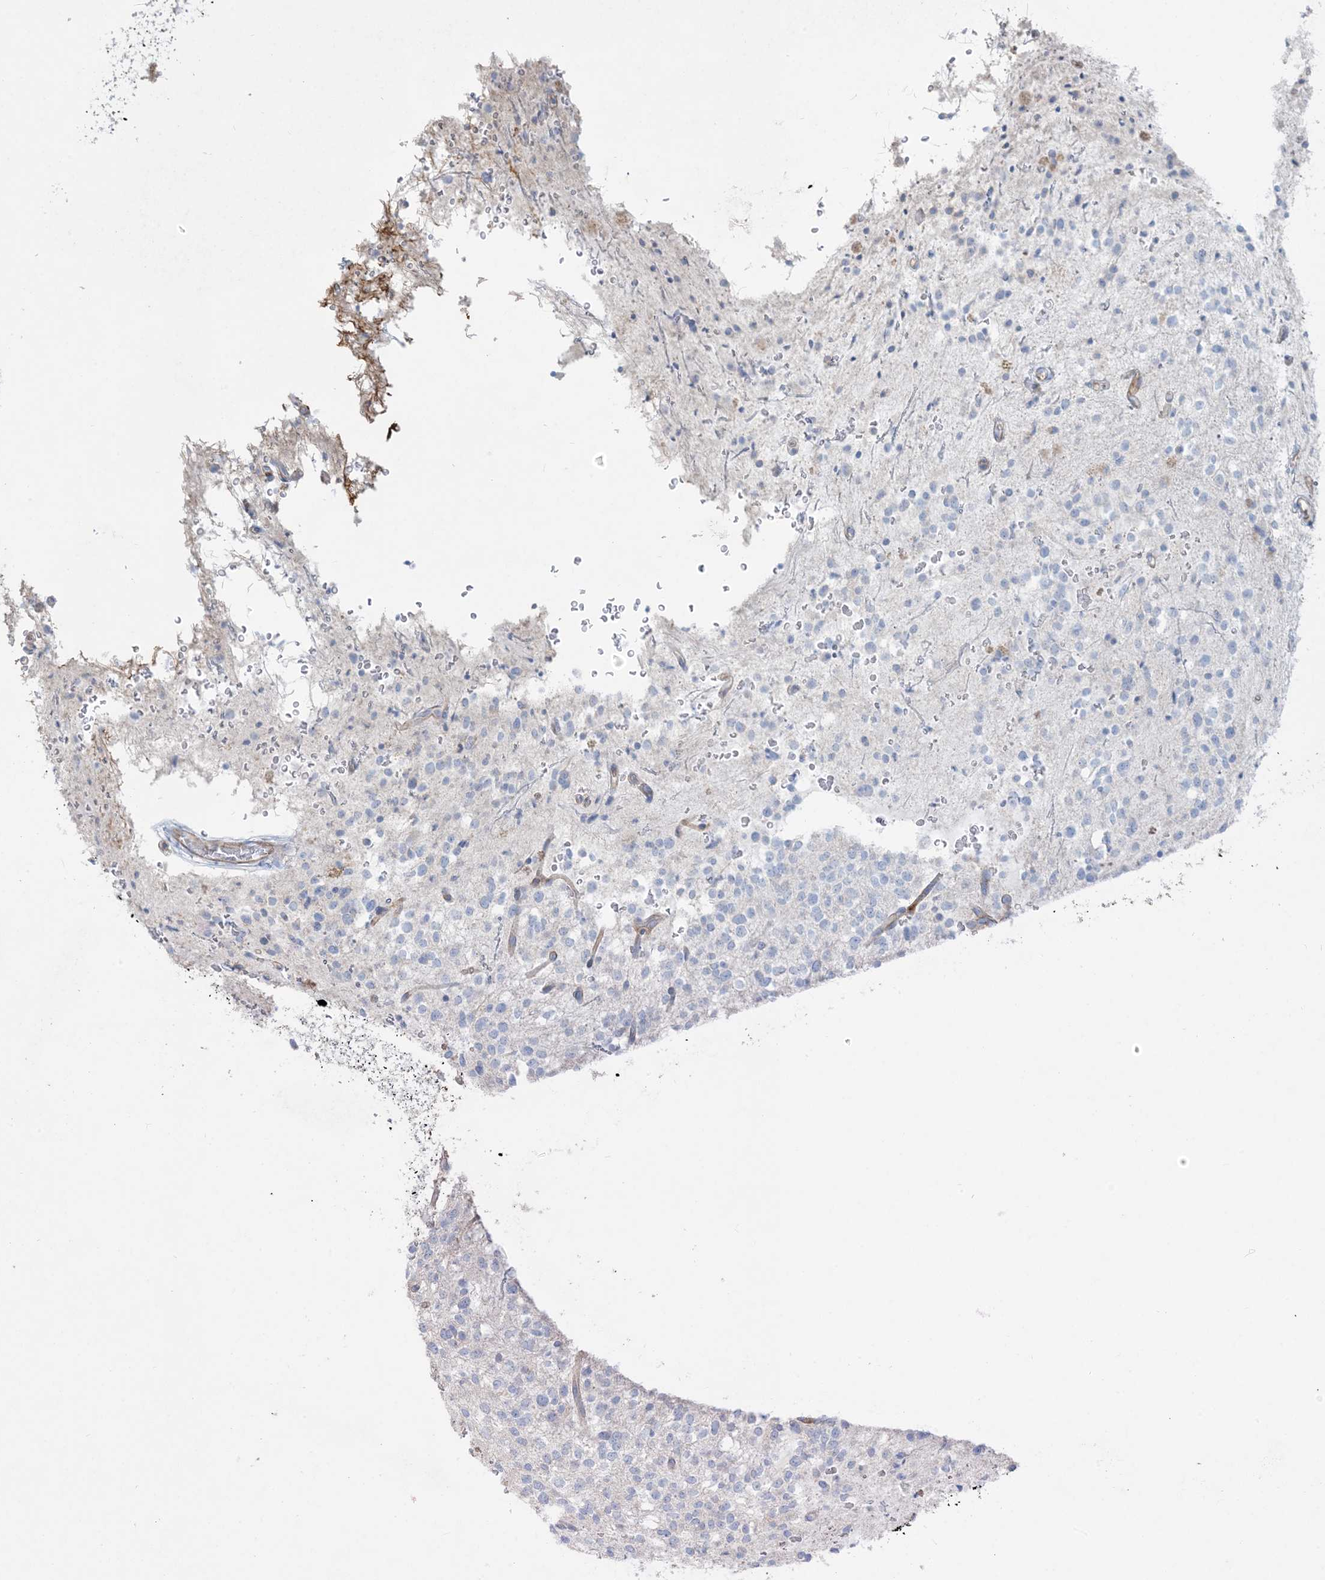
{"staining": {"intensity": "negative", "quantity": "none", "location": "none"}, "tissue": "glioma", "cell_type": "Tumor cells", "image_type": "cancer", "snomed": [{"axis": "morphology", "description": "Glioma, malignant, High grade"}, {"axis": "topography", "description": "Brain"}], "caption": "Immunohistochemistry micrograph of neoplastic tissue: human malignant glioma (high-grade) stained with DAB displays no significant protein staining in tumor cells.", "gene": "GTF3C2", "patient": {"sex": "male", "age": 34}}